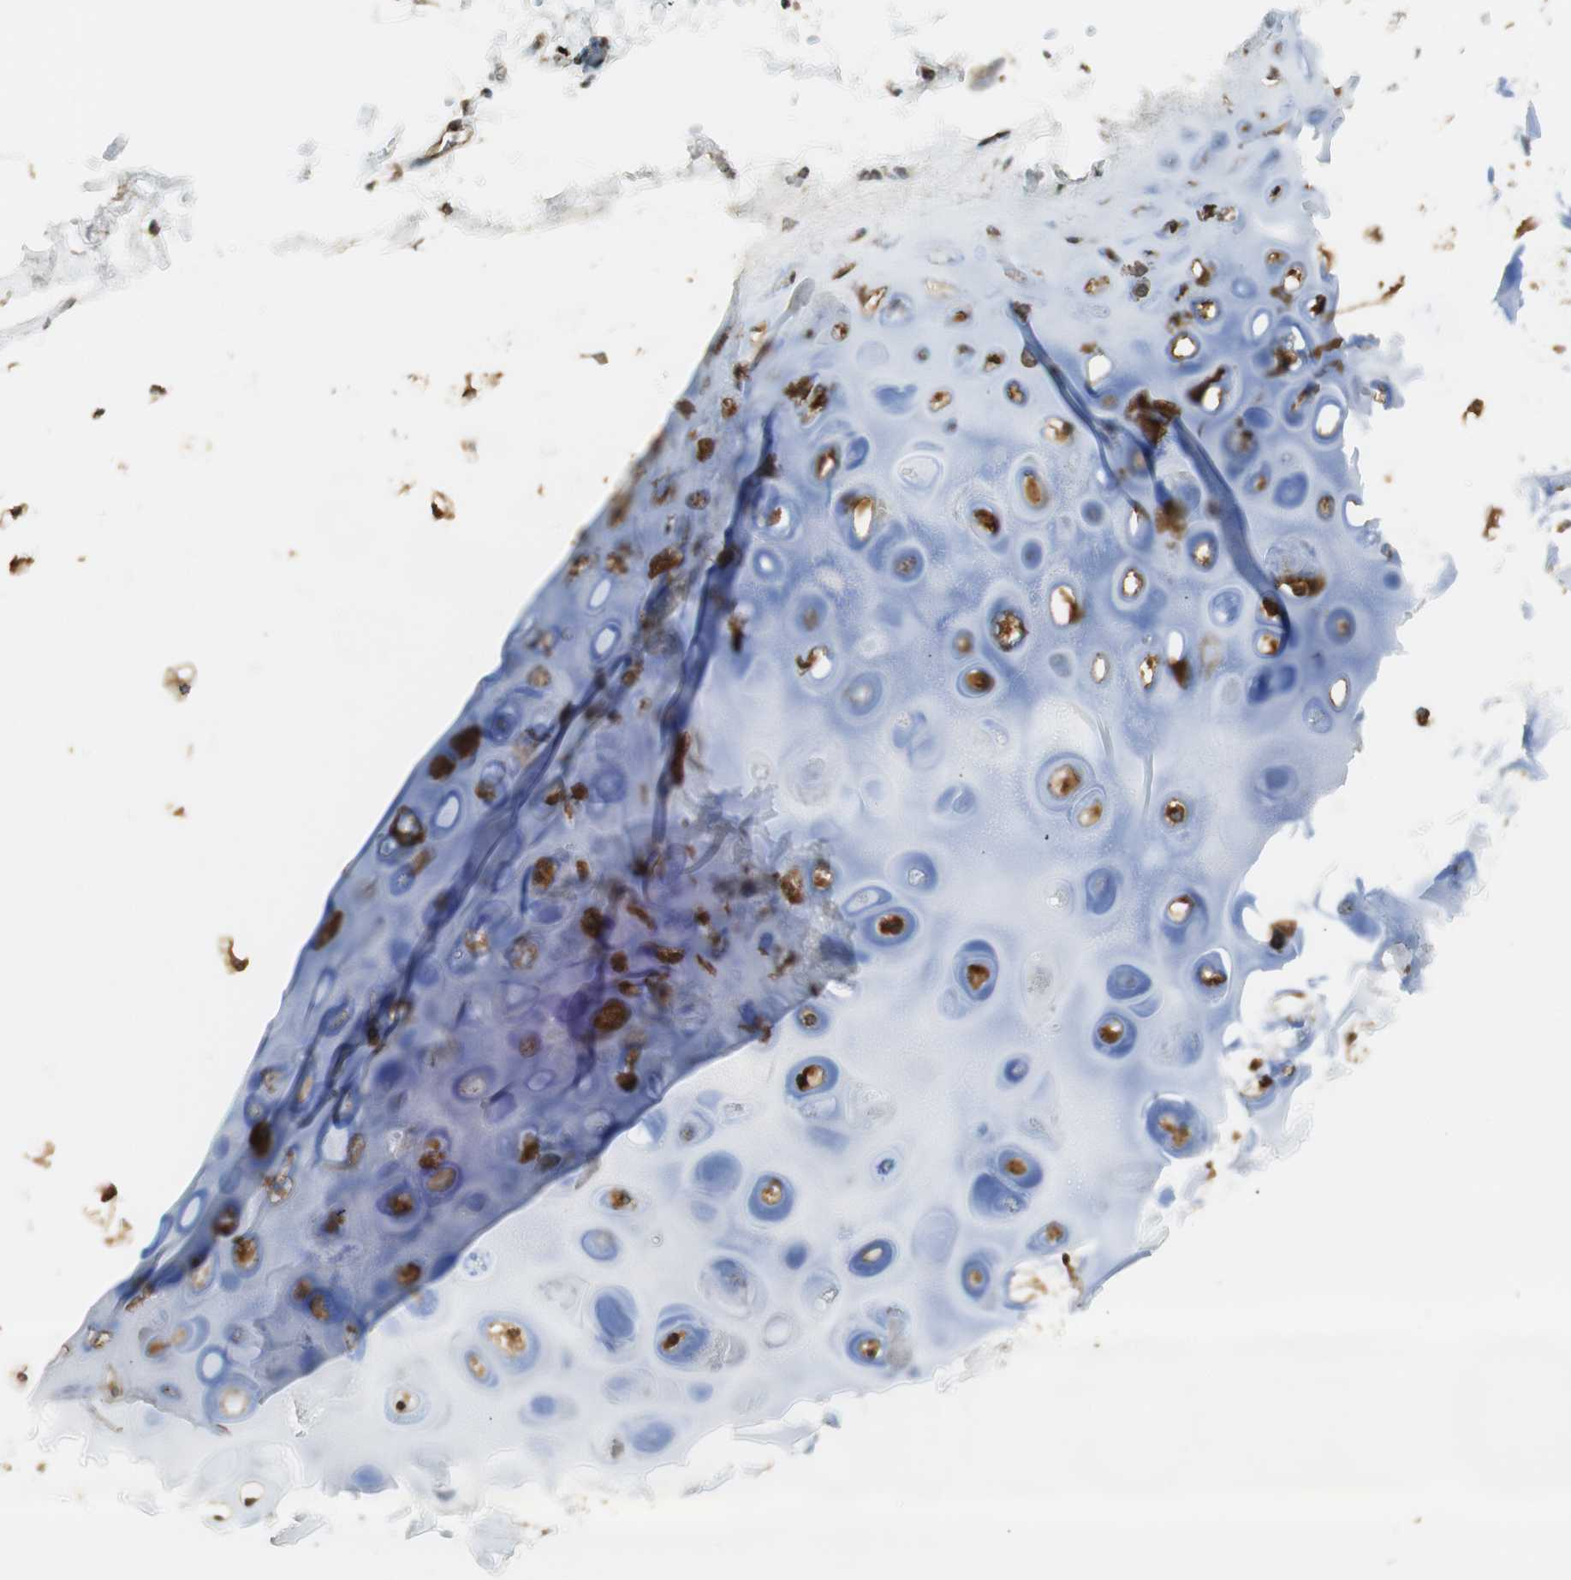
{"staining": {"intensity": "moderate", "quantity": ">75%", "location": "cytoplasmic/membranous,nuclear"}, "tissue": "adipose tissue", "cell_type": "Adipocytes", "image_type": "normal", "snomed": [{"axis": "morphology", "description": "Normal tissue, NOS"}, {"axis": "topography", "description": "Cartilage tissue"}, {"axis": "topography", "description": "Bronchus"}], "caption": "Normal adipose tissue demonstrates moderate cytoplasmic/membranous,nuclear expression in approximately >75% of adipocytes.", "gene": "ENSG00000268870", "patient": {"sex": "female", "age": 73}}